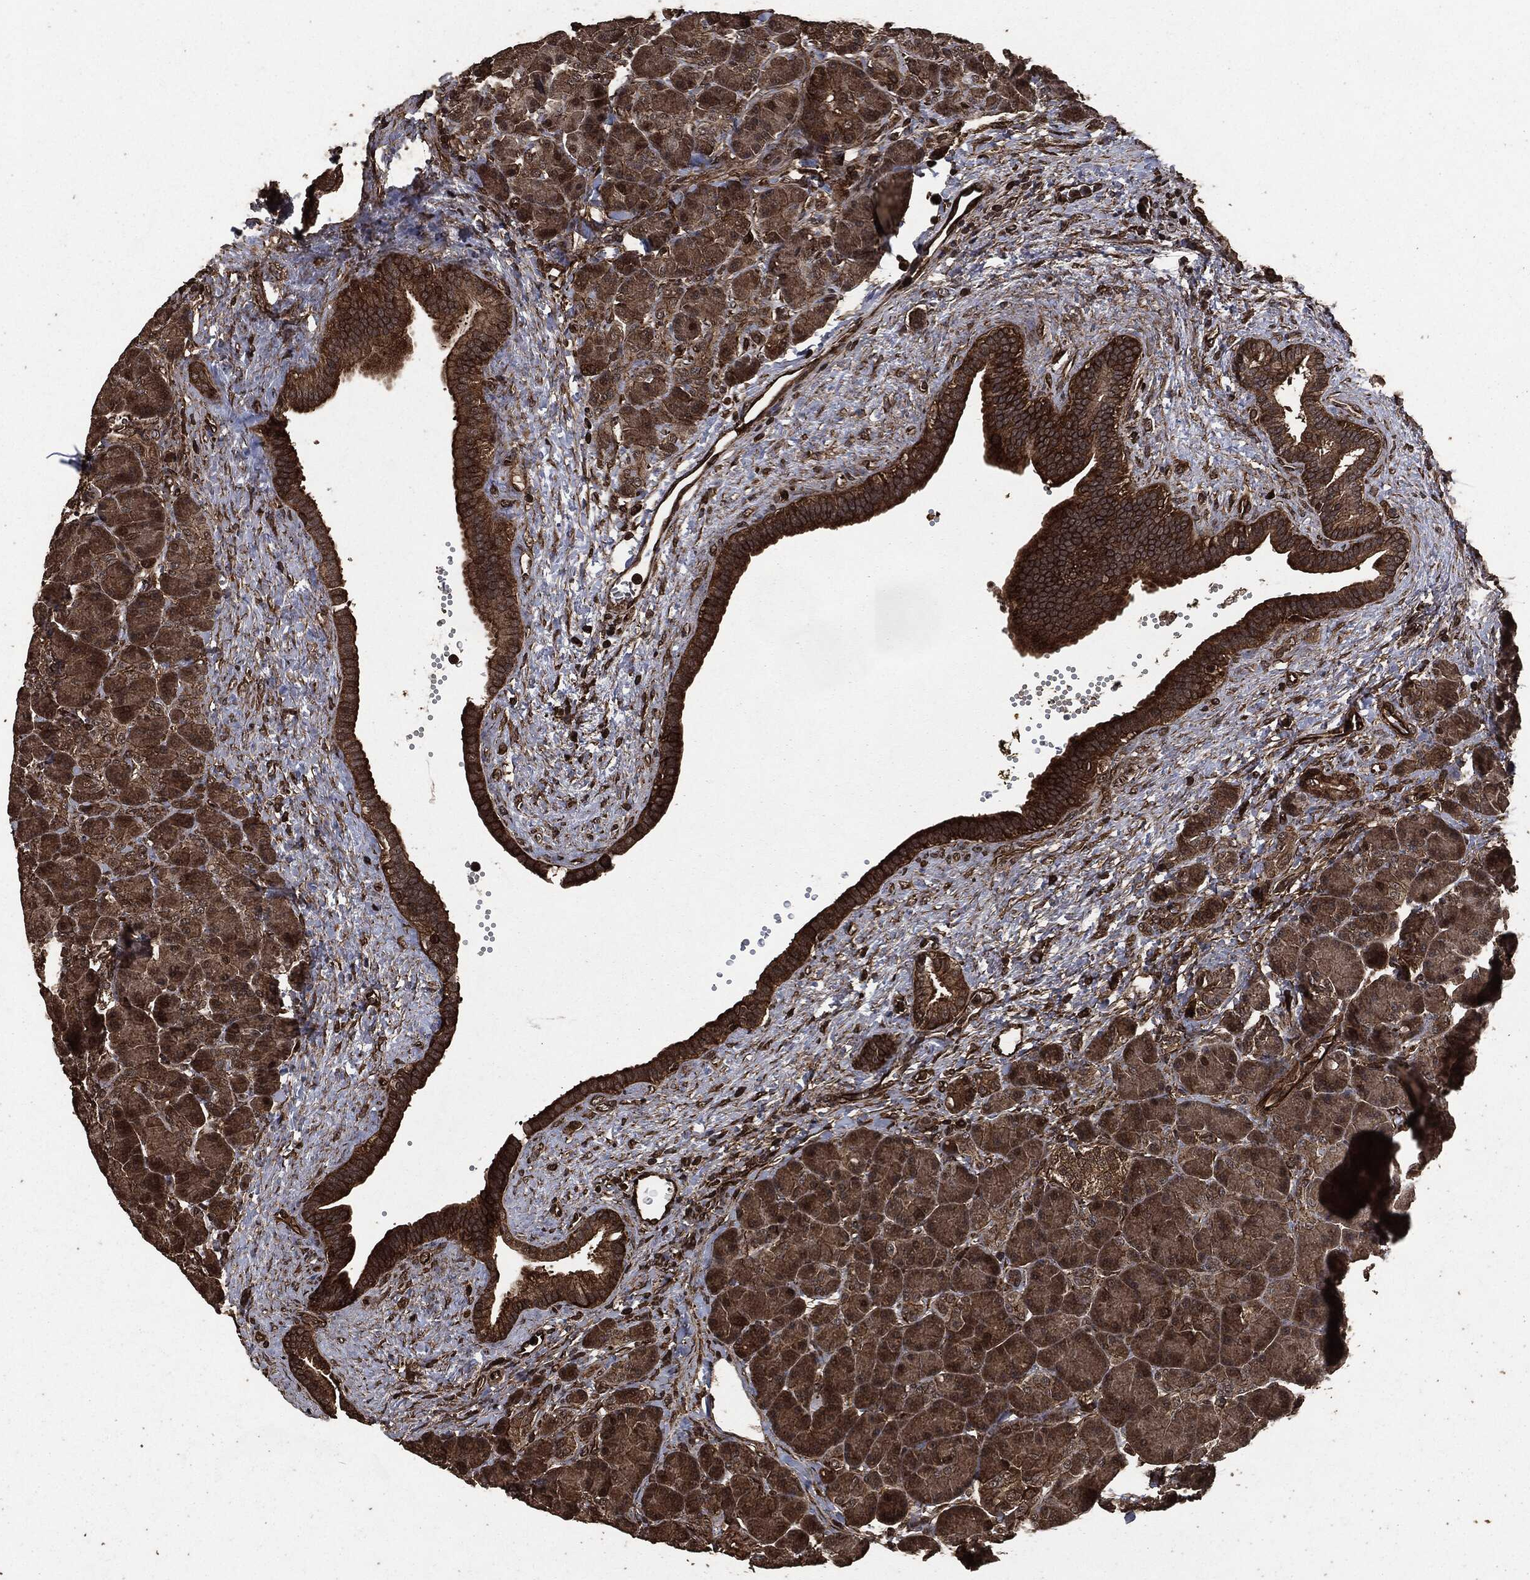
{"staining": {"intensity": "strong", "quantity": "25%-75%", "location": "cytoplasmic/membranous,nuclear"}, "tissue": "pancreas", "cell_type": "Exocrine glandular cells", "image_type": "normal", "snomed": [{"axis": "morphology", "description": "Normal tissue, NOS"}, {"axis": "topography", "description": "Pancreas"}], "caption": "Immunohistochemical staining of normal pancreas demonstrates high levels of strong cytoplasmic/membranous,nuclear staining in about 25%-75% of exocrine glandular cells.", "gene": "HRAS", "patient": {"sex": "female", "age": 63}}